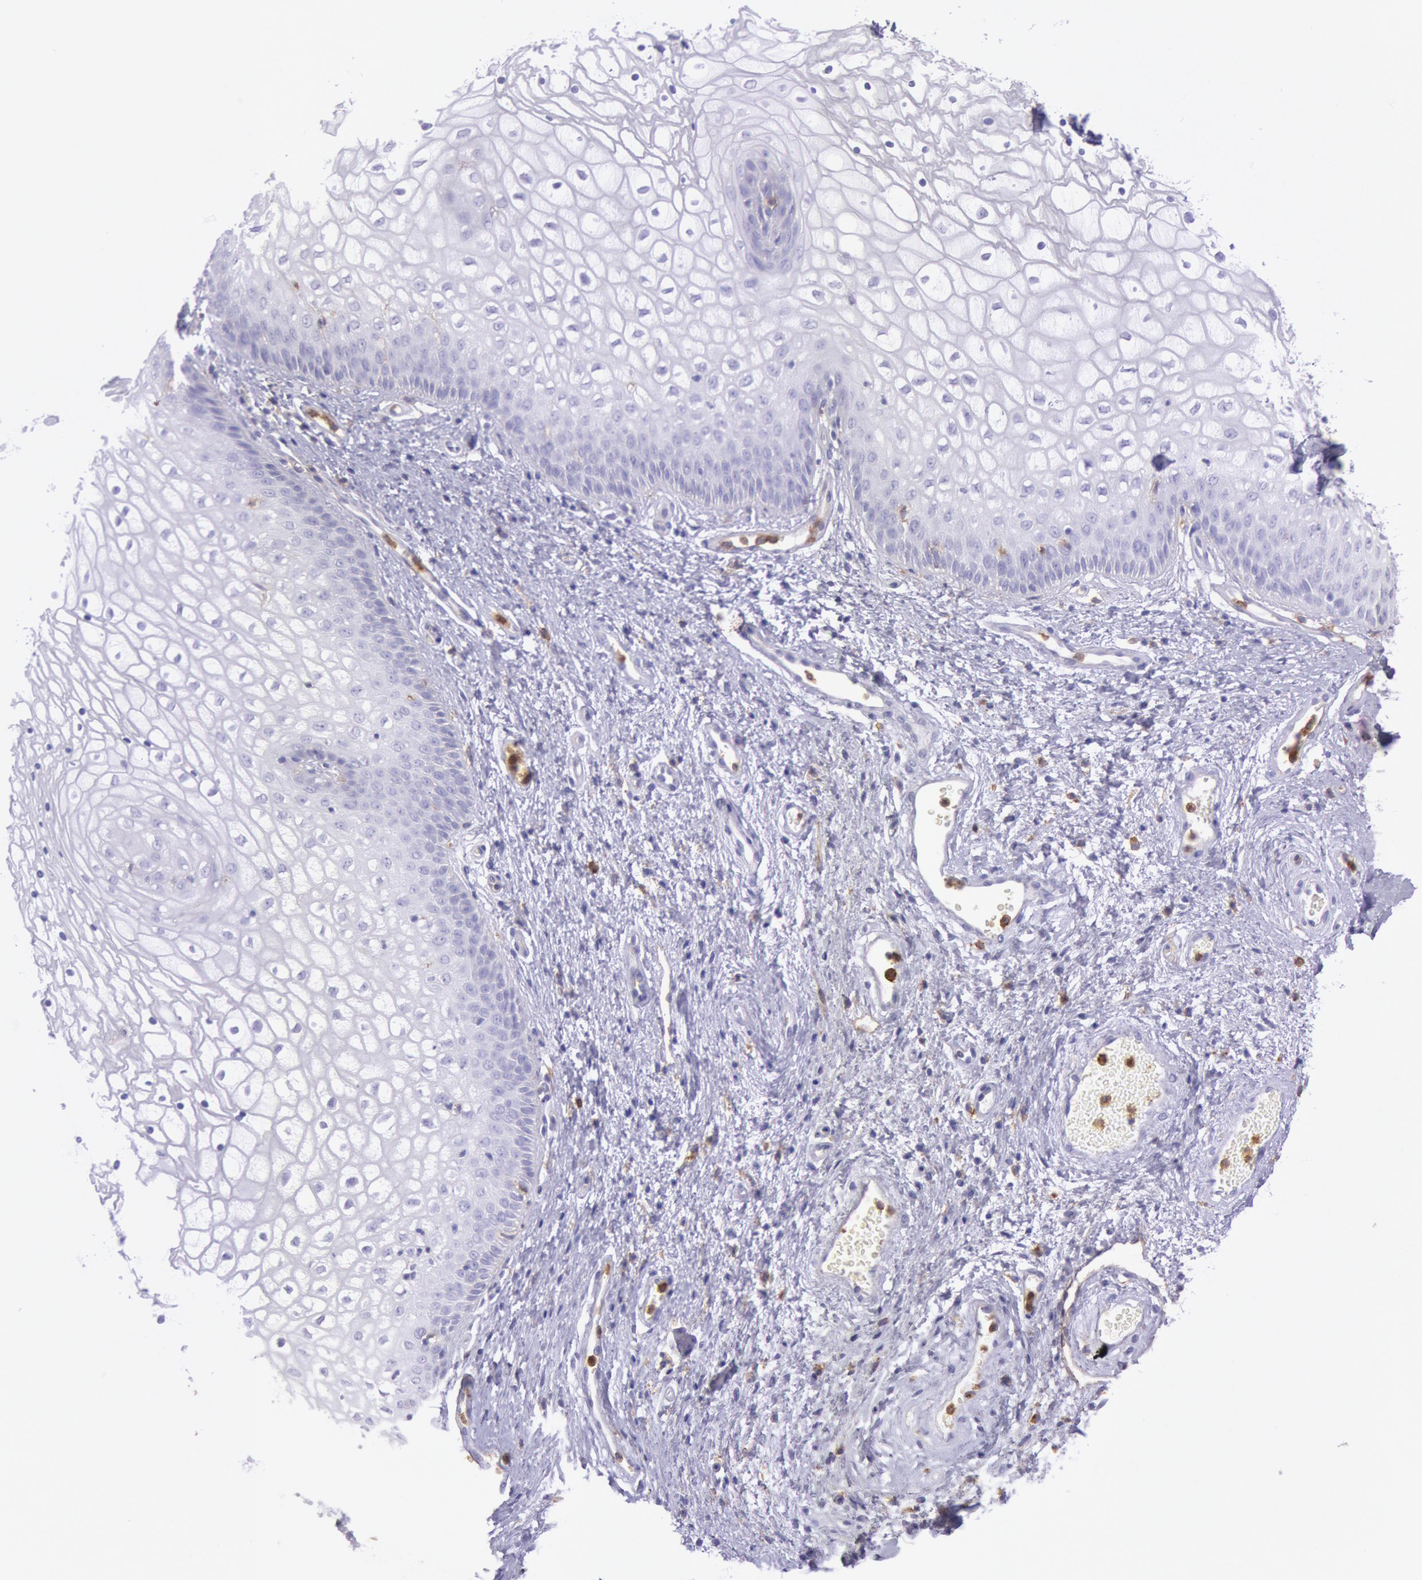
{"staining": {"intensity": "negative", "quantity": "none", "location": "none"}, "tissue": "vagina", "cell_type": "Squamous epithelial cells", "image_type": "normal", "snomed": [{"axis": "morphology", "description": "Normal tissue, NOS"}, {"axis": "topography", "description": "Vagina"}], "caption": "Immunohistochemistry of benign human vagina displays no expression in squamous epithelial cells.", "gene": "LYN", "patient": {"sex": "female", "age": 34}}